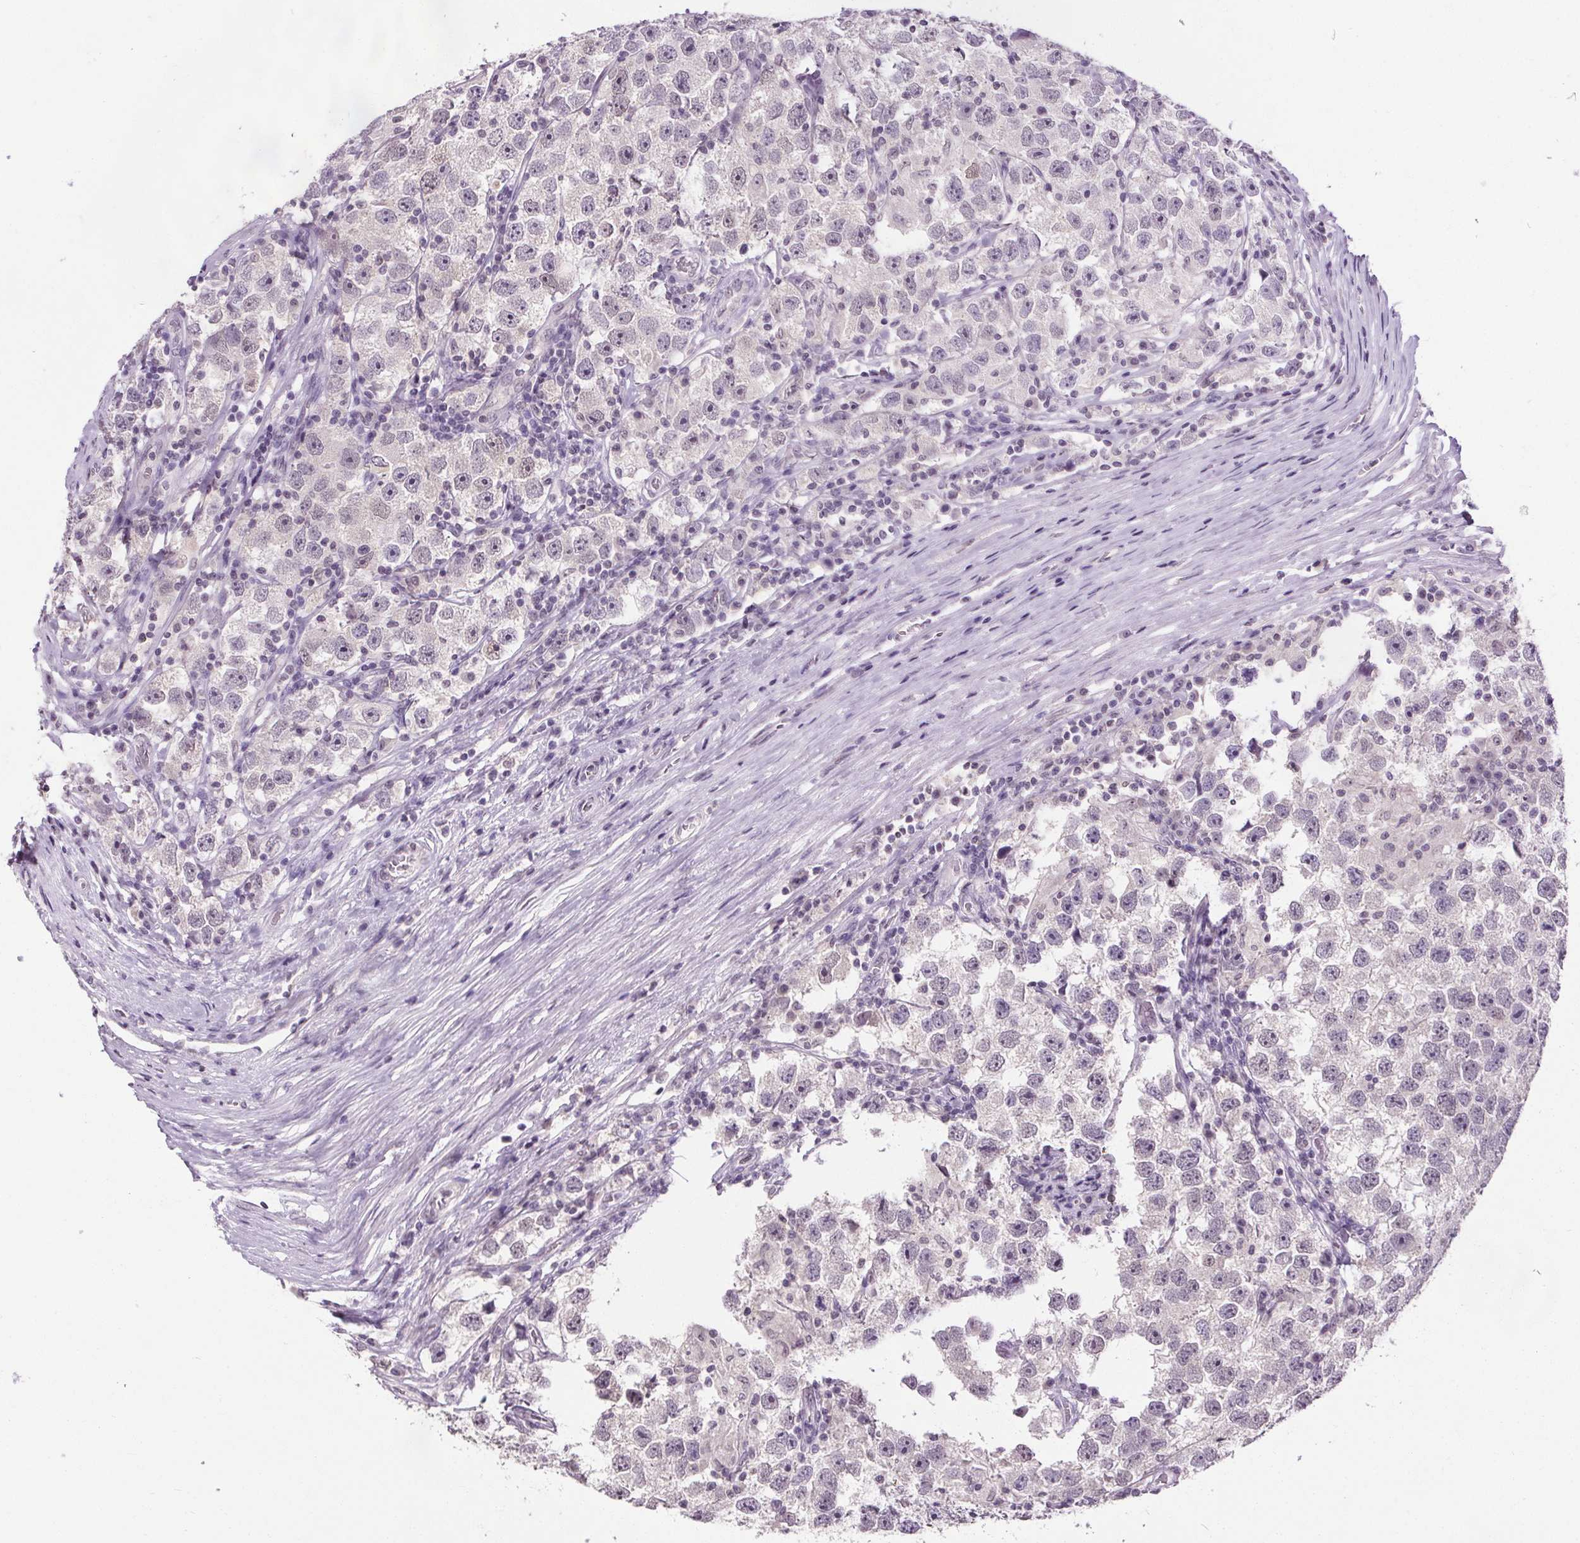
{"staining": {"intensity": "negative", "quantity": "none", "location": "none"}, "tissue": "testis cancer", "cell_type": "Tumor cells", "image_type": "cancer", "snomed": [{"axis": "morphology", "description": "Seminoma, NOS"}, {"axis": "topography", "description": "Testis"}], "caption": "An immunohistochemistry photomicrograph of testis seminoma is shown. There is no staining in tumor cells of testis seminoma. Nuclei are stained in blue.", "gene": "SLC2A9", "patient": {"sex": "male", "age": 26}}